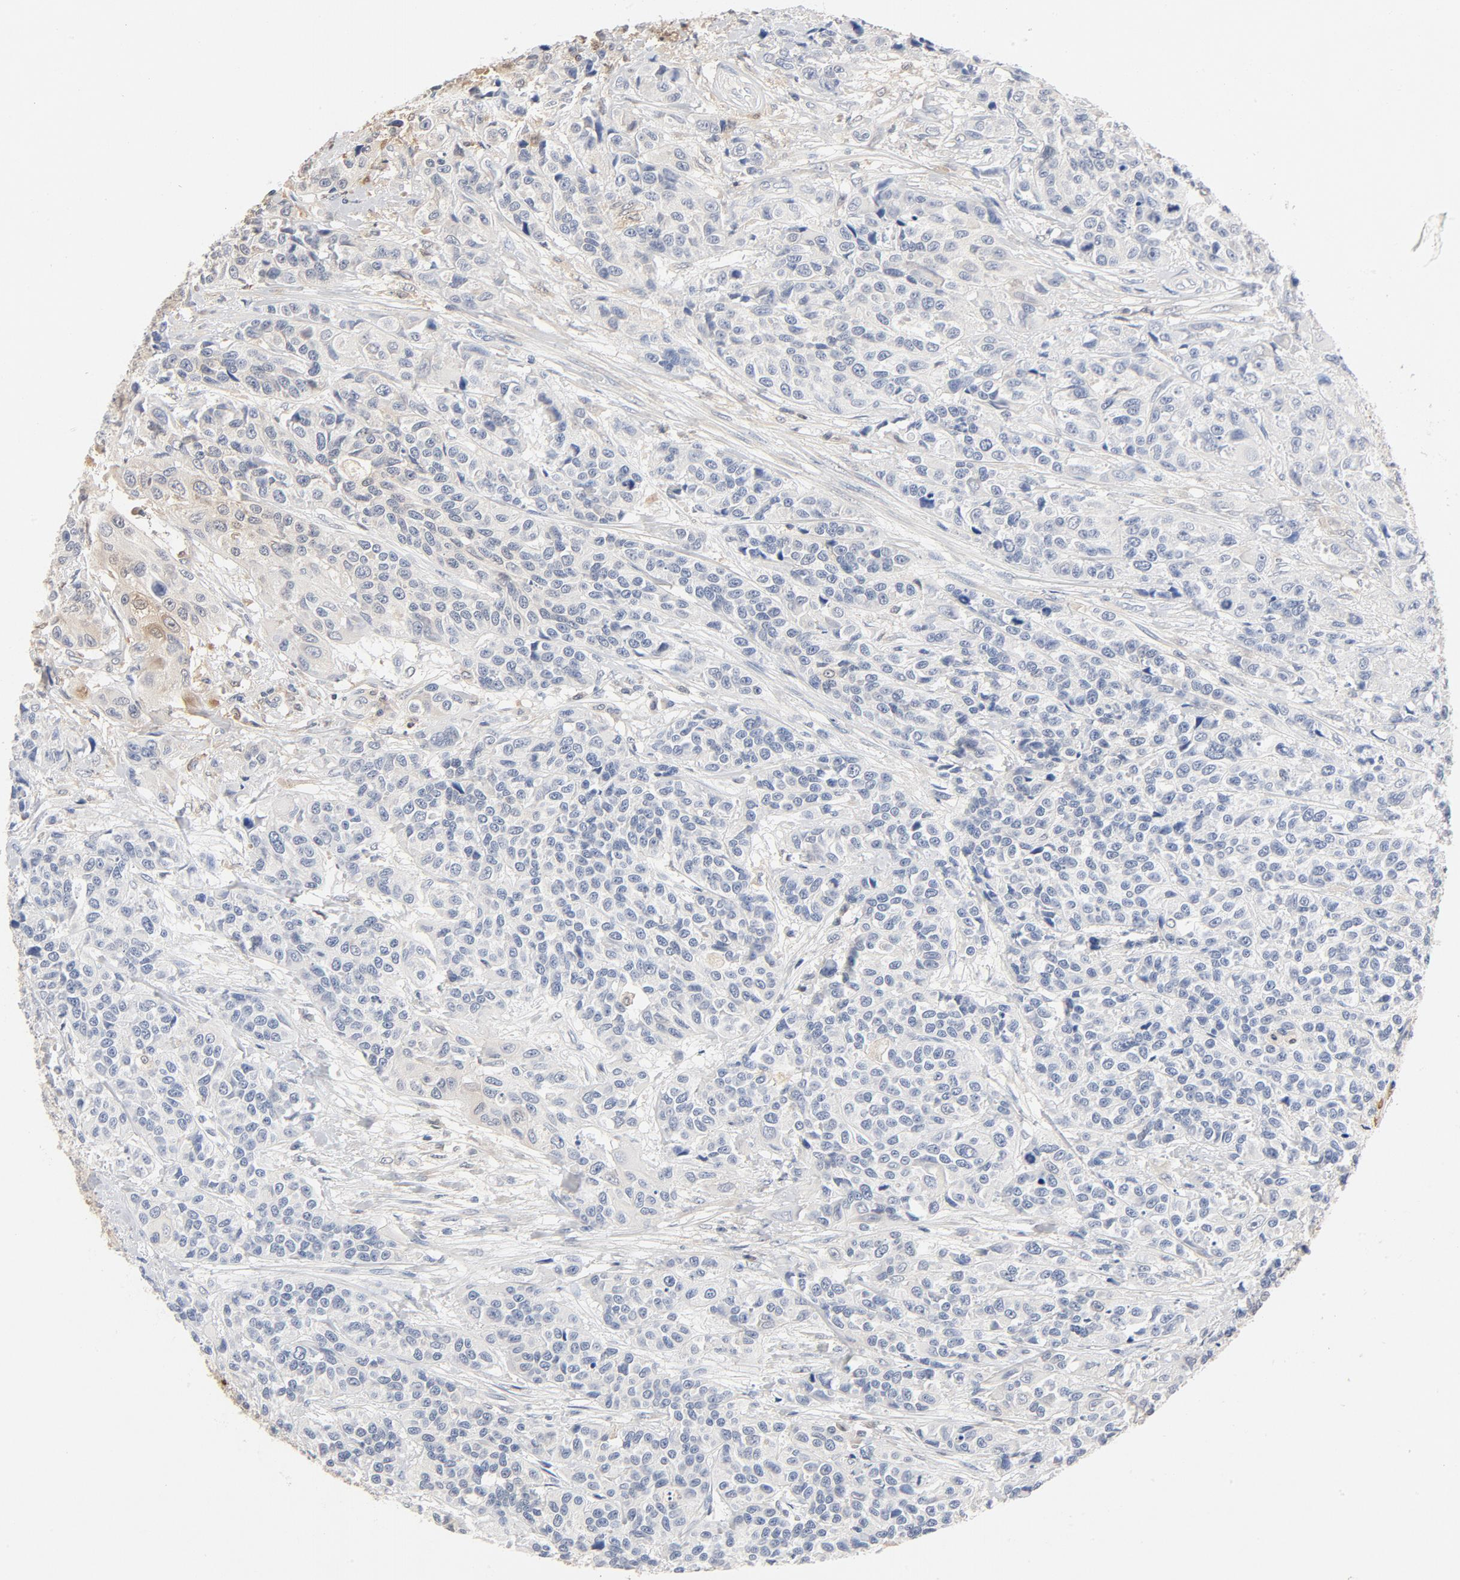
{"staining": {"intensity": "weak", "quantity": "<25%", "location": "cytoplasmic/membranous"}, "tissue": "urothelial cancer", "cell_type": "Tumor cells", "image_type": "cancer", "snomed": [{"axis": "morphology", "description": "Urothelial carcinoma, High grade"}, {"axis": "topography", "description": "Urinary bladder"}], "caption": "Tumor cells show no significant expression in high-grade urothelial carcinoma.", "gene": "STAT1", "patient": {"sex": "female", "age": 81}}